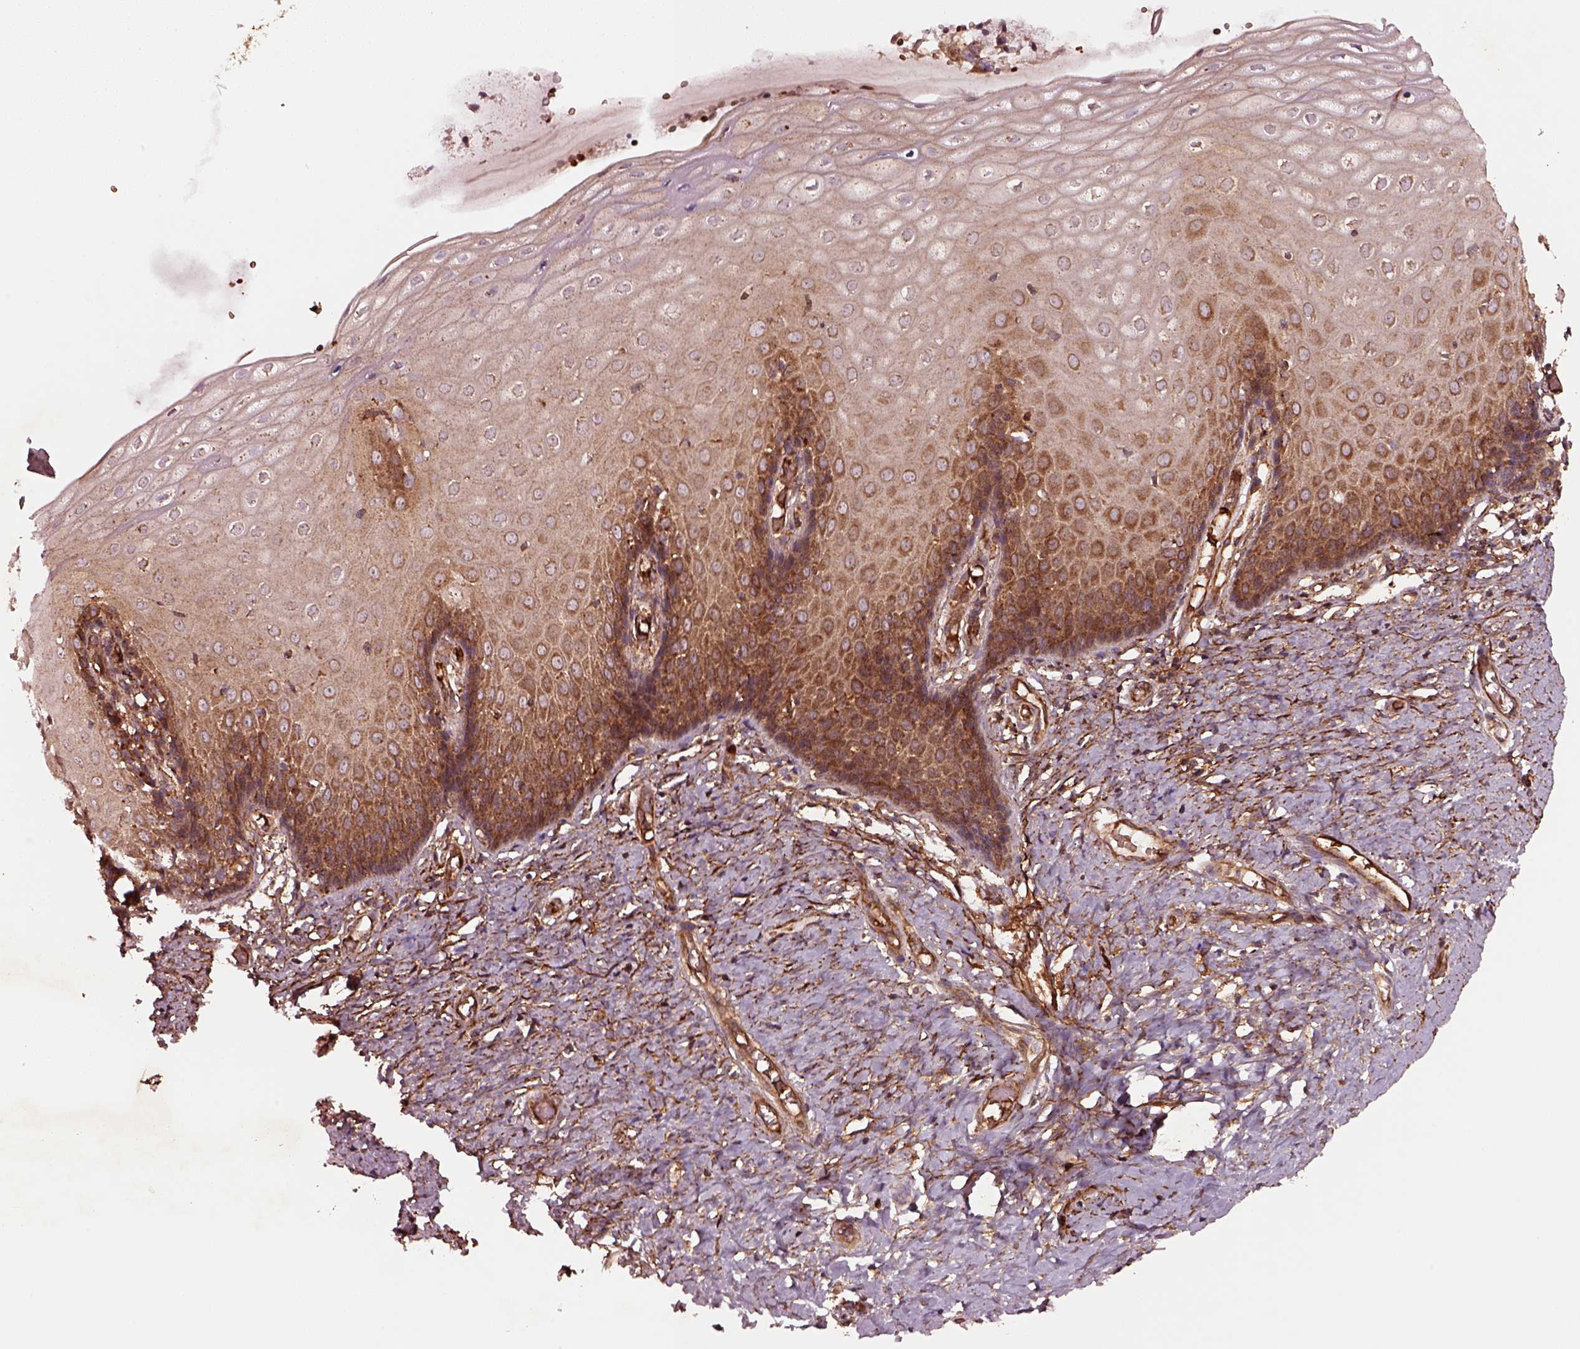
{"staining": {"intensity": "moderate", "quantity": "<25%", "location": "cytoplasmic/membranous"}, "tissue": "cervix", "cell_type": "Glandular cells", "image_type": "normal", "snomed": [{"axis": "morphology", "description": "Normal tissue, NOS"}, {"axis": "topography", "description": "Cervix"}], "caption": "A photomicrograph of cervix stained for a protein exhibits moderate cytoplasmic/membranous brown staining in glandular cells. (DAB (3,3'-diaminobenzidine) IHC with brightfield microscopy, high magnification).", "gene": "WASHC2A", "patient": {"sex": "female", "age": 37}}